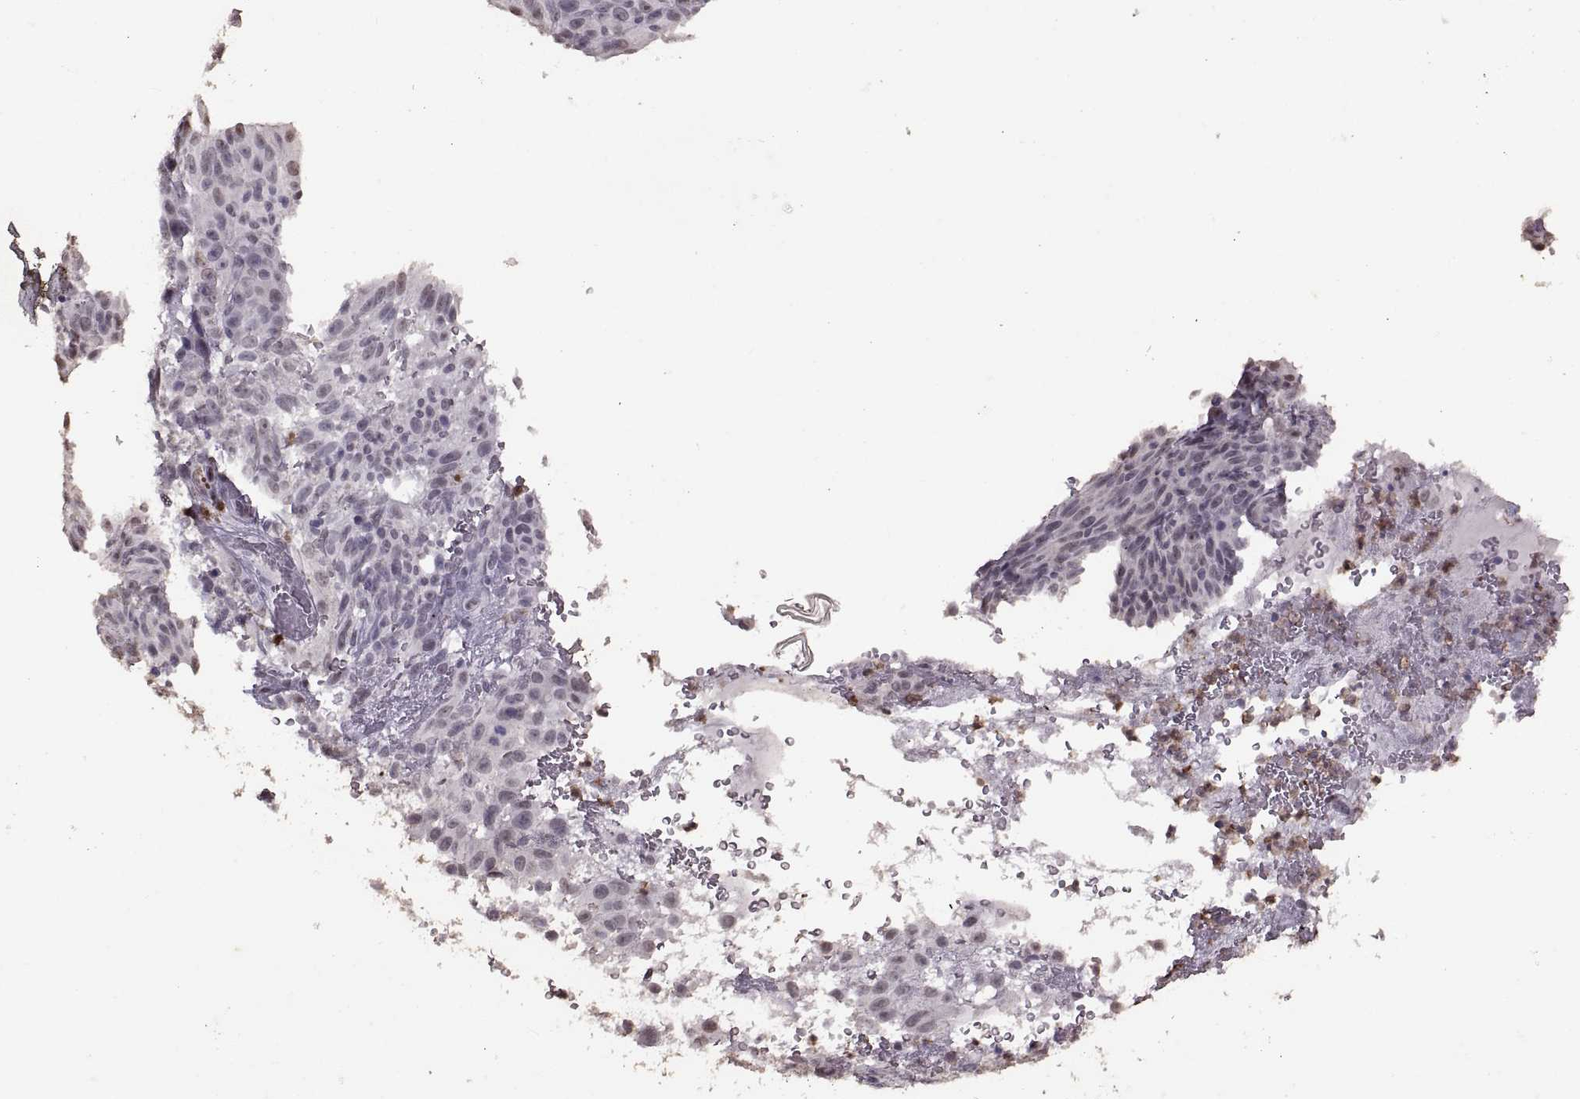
{"staining": {"intensity": "negative", "quantity": "none", "location": "none"}, "tissue": "melanoma", "cell_type": "Tumor cells", "image_type": "cancer", "snomed": [{"axis": "morphology", "description": "Malignant melanoma, NOS"}, {"axis": "topography", "description": "Skin"}], "caption": "Human malignant melanoma stained for a protein using immunohistochemistry (IHC) displays no staining in tumor cells.", "gene": "PALS1", "patient": {"sex": "male", "age": 83}}